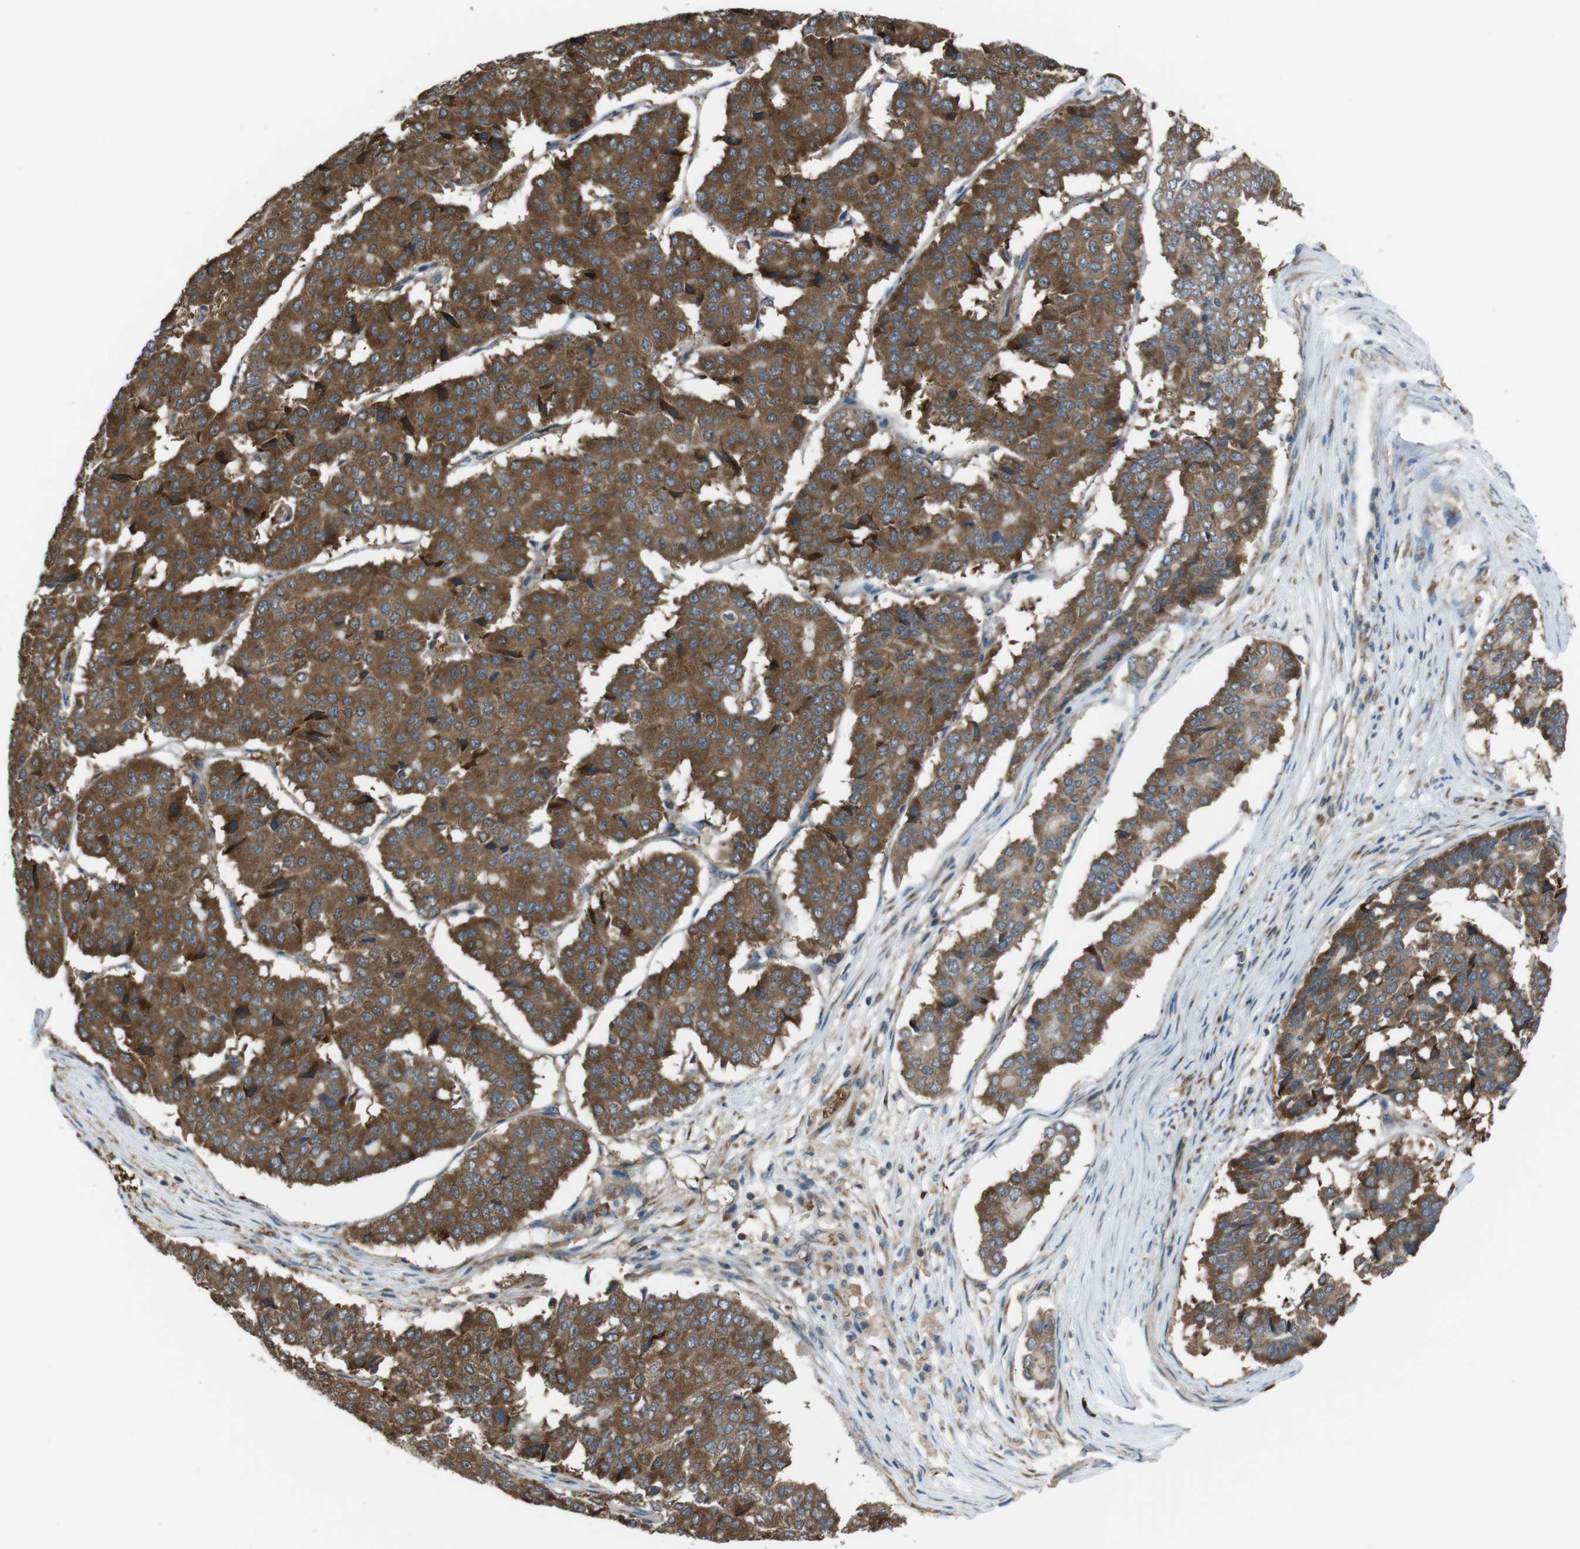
{"staining": {"intensity": "strong", "quantity": ">75%", "location": "cytoplasmic/membranous"}, "tissue": "pancreatic cancer", "cell_type": "Tumor cells", "image_type": "cancer", "snomed": [{"axis": "morphology", "description": "Adenocarcinoma, NOS"}, {"axis": "topography", "description": "Pancreas"}], "caption": "Pancreatic adenocarcinoma tissue displays strong cytoplasmic/membranous expression in about >75% of tumor cells, visualized by immunohistochemistry.", "gene": "SSR3", "patient": {"sex": "male", "age": 50}}